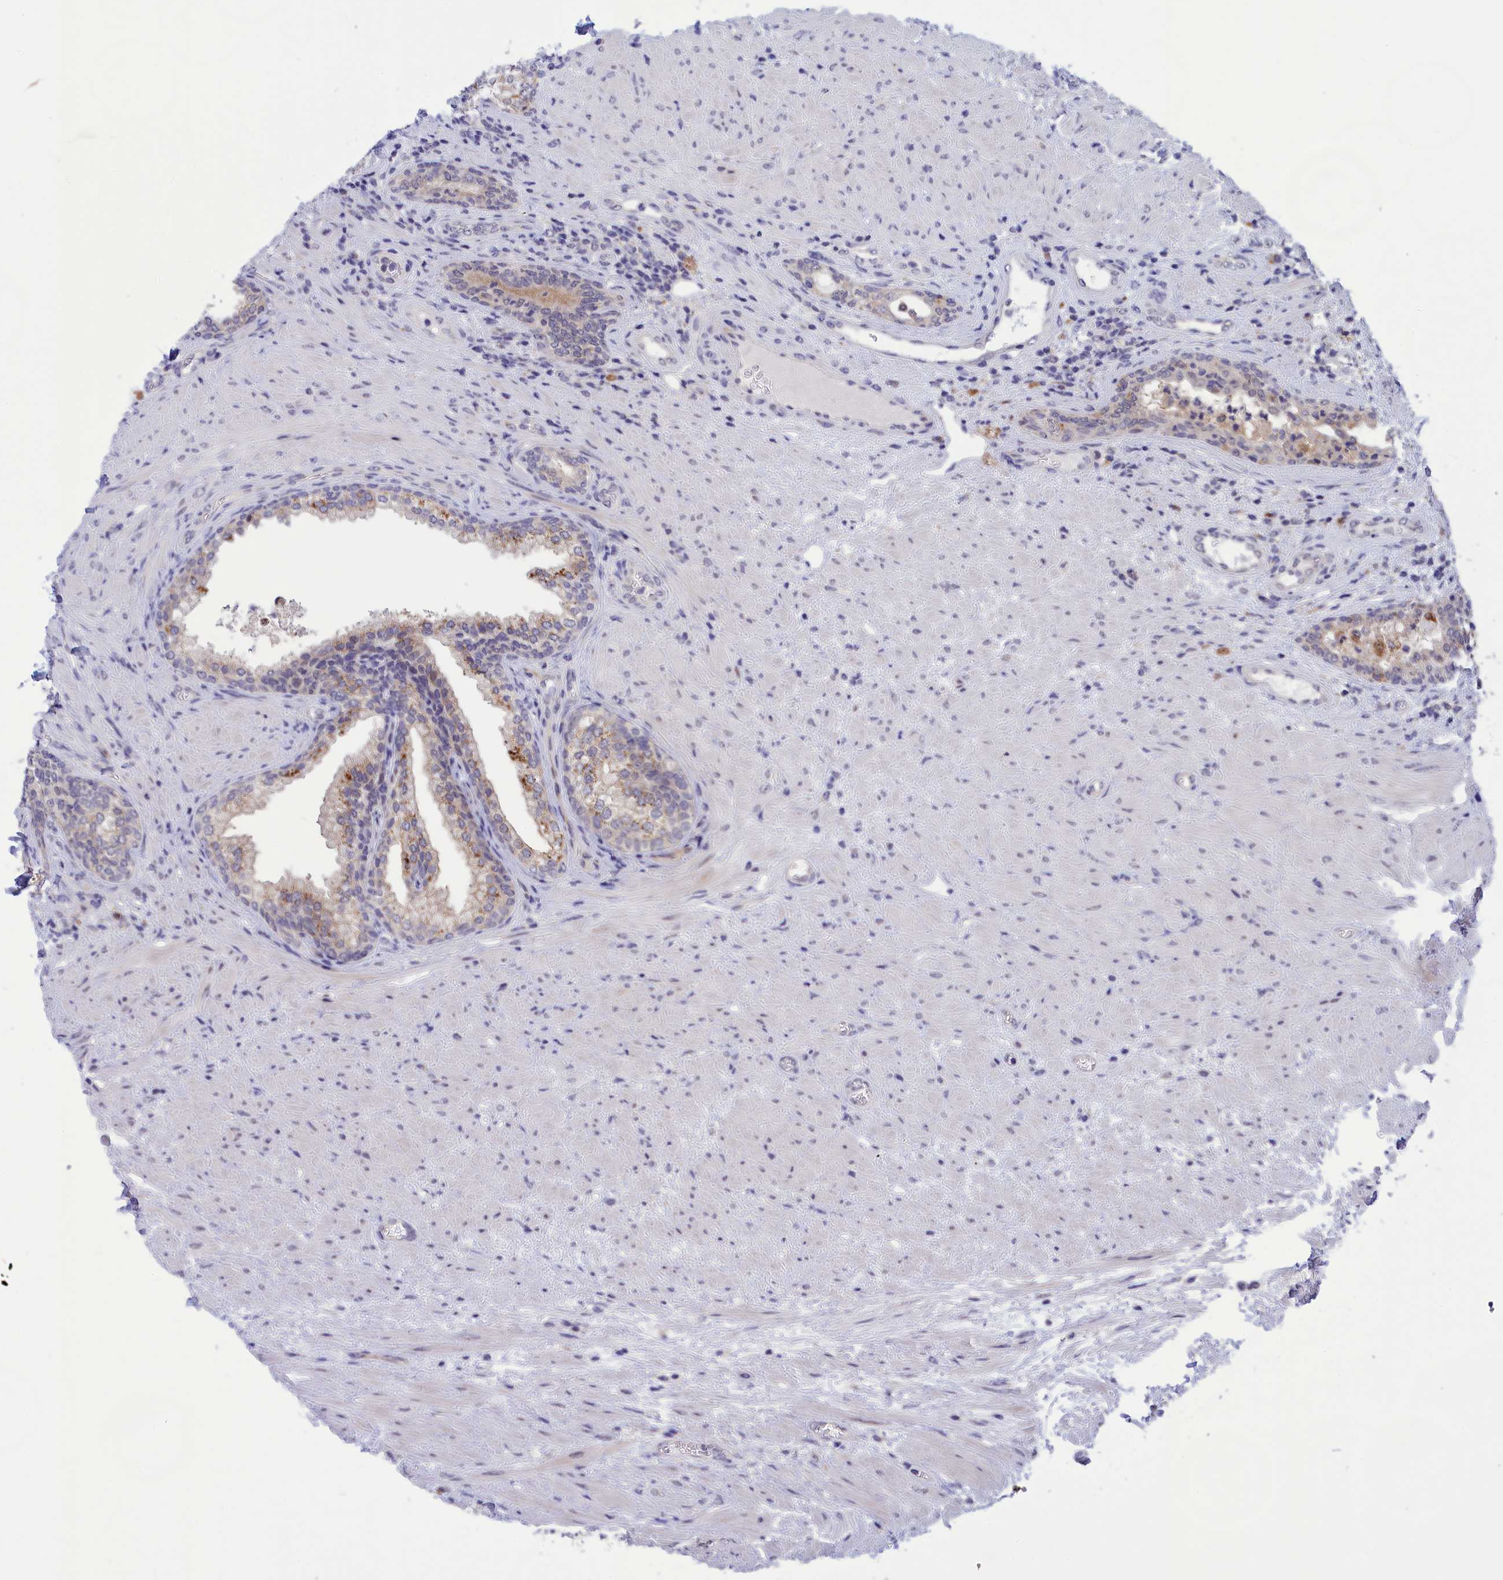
{"staining": {"intensity": "moderate", "quantity": "<25%", "location": "cytoplasmic/membranous"}, "tissue": "prostate", "cell_type": "Glandular cells", "image_type": "normal", "snomed": [{"axis": "morphology", "description": "Normal tissue, NOS"}, {"axis": "topography", "description": "Prostate"}], "caption": "Immunohistochemistry (DAB) staining of normal prostate exhibits moderate cytoplasmic/membranous protein staining in about <25% of glandular cells. Using DAB (3,3'-diaminobenzidine) (brown) and hematoxylin (blue) stains, captured at high magnification using brightfield microscopy.", "gene": "KCTD14", "patient": {"sex": "male", "age": 76}}